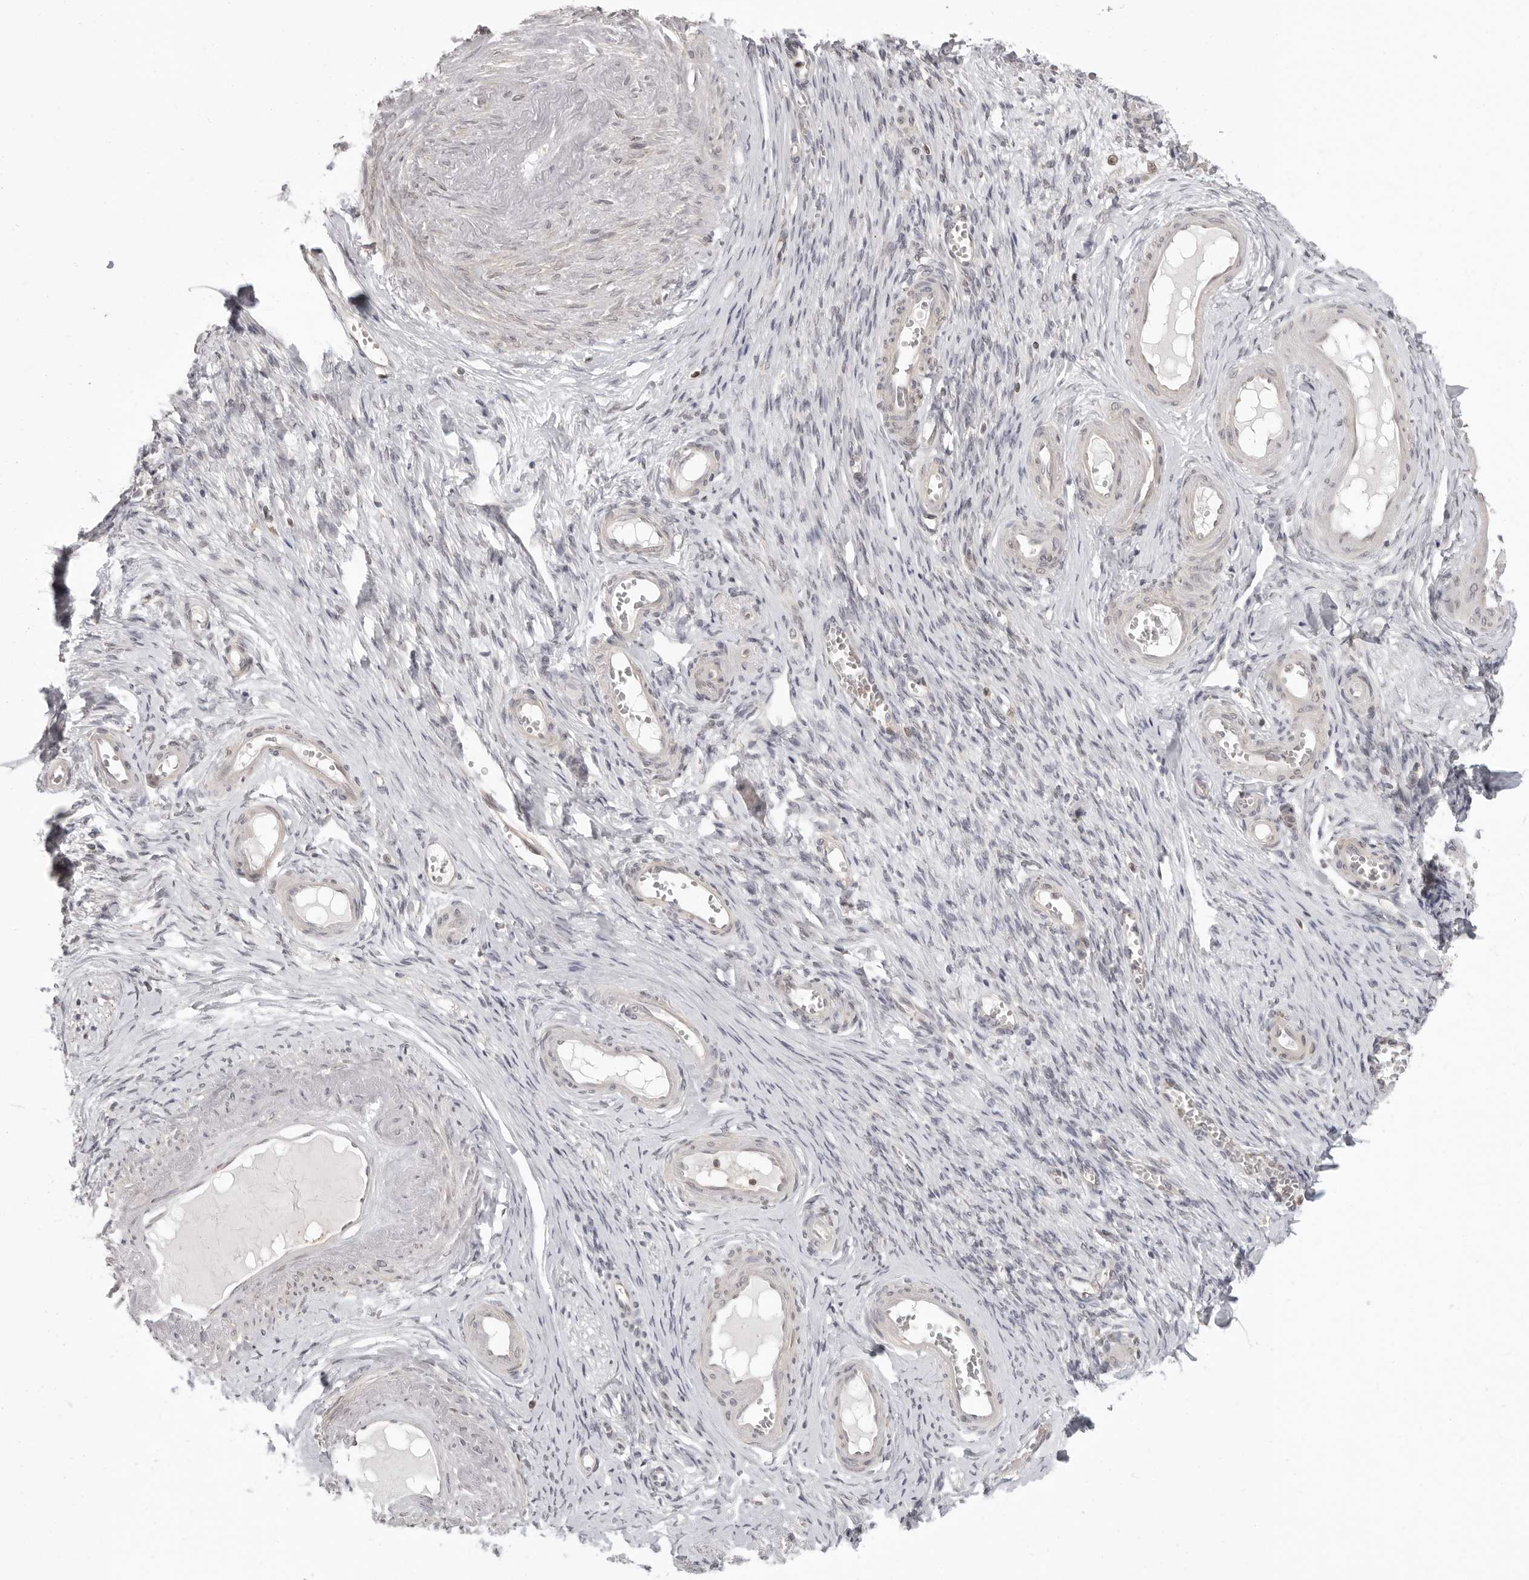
{"staining": {"intensity": "negative", "quantity": "none", "location": "none"}, "tissue": "adipose tissue", "cell_type": "Adipocytes", "image_type": "normal", "snomed": [{"axis": "morphology", "description": "Normal tissue, NOS"}, {"axis": "topography", "description": "Vascular tissue"}, {"axis": "topography", "description": "Fallopian tube"}, {"axis": "topography", "description": "Ovary"}], "caption": "This image is of normal adipose tissue stained with immunohistochemistry (IHC) to label a protein in brown with the nuclei are counter-stained blue. There is no staining in adipocytes.", "gene": "PRRC2A", "patient": {"sex": "female", "age": 67}}